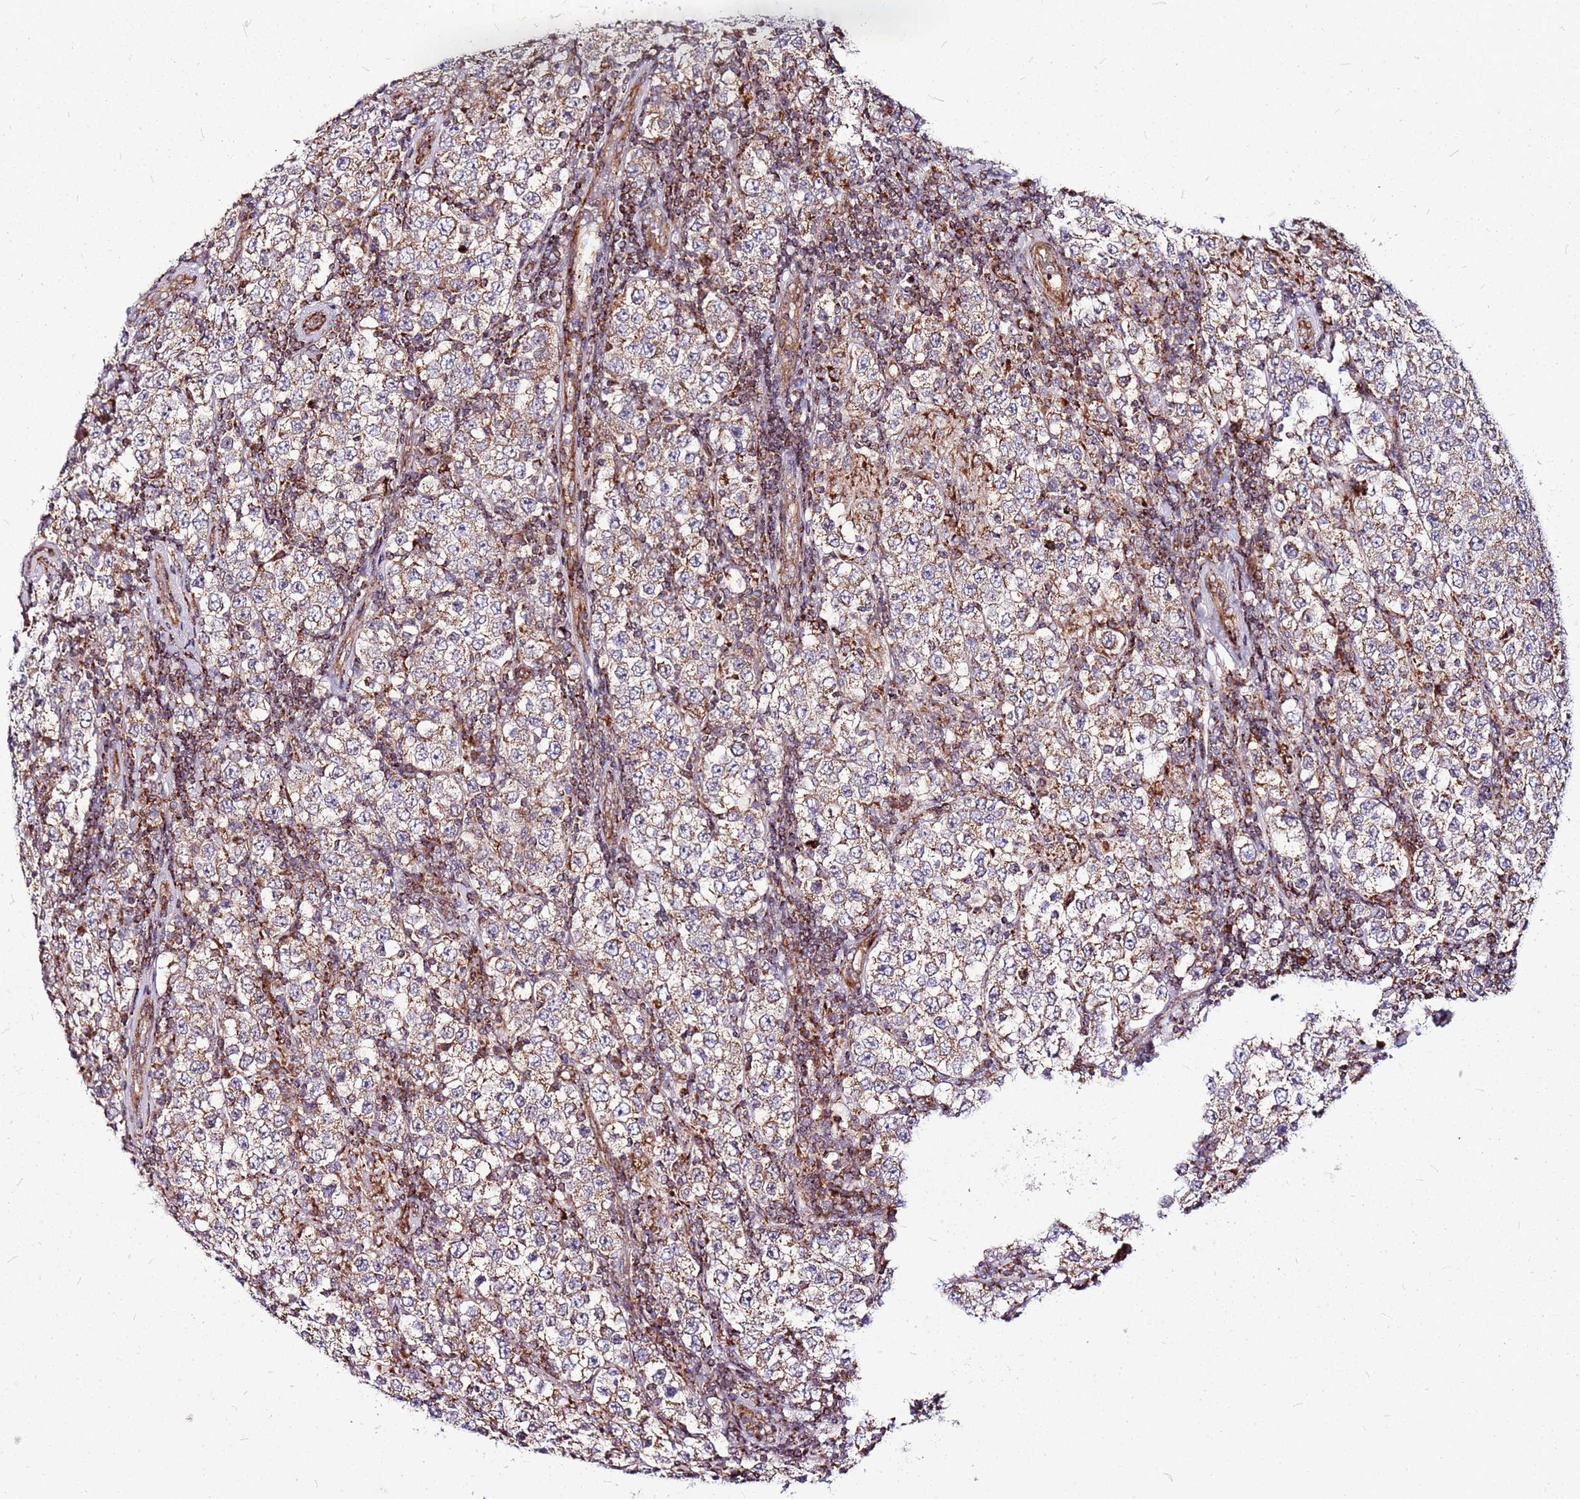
{"staining": {"intensity": "weak", "quantity": ">75%", "location": "cytoplasmic/membranous"}, "tissue": "testis cancer", "cell_type": "Tumor cells", "image_type": "cancer", "snomed": [{"axis": "morphology", "description": "Normal tissue, NOS"}, {"axis": "morphology", "description": "Urothelial carcinoma, High grade"}, {"axis": "morphology", "description": "Seminoma, NOS"}, {"axis": "morphology", "description": "Carcinoma, Embryonal, NOS"}, {"axis": "topography", "description": "Urinary bladder"}, {"axis": "topography", "description": "Testis"}], "caption": "Weak cytoplasmic/membranous expression for a protein is seen in about >75% of tumor cells of high-grade urothelial carcinoma (testis) using immunohistochemistry.", "gene": "OR51T1", "patient": {"sex": "male", "age": 41}}